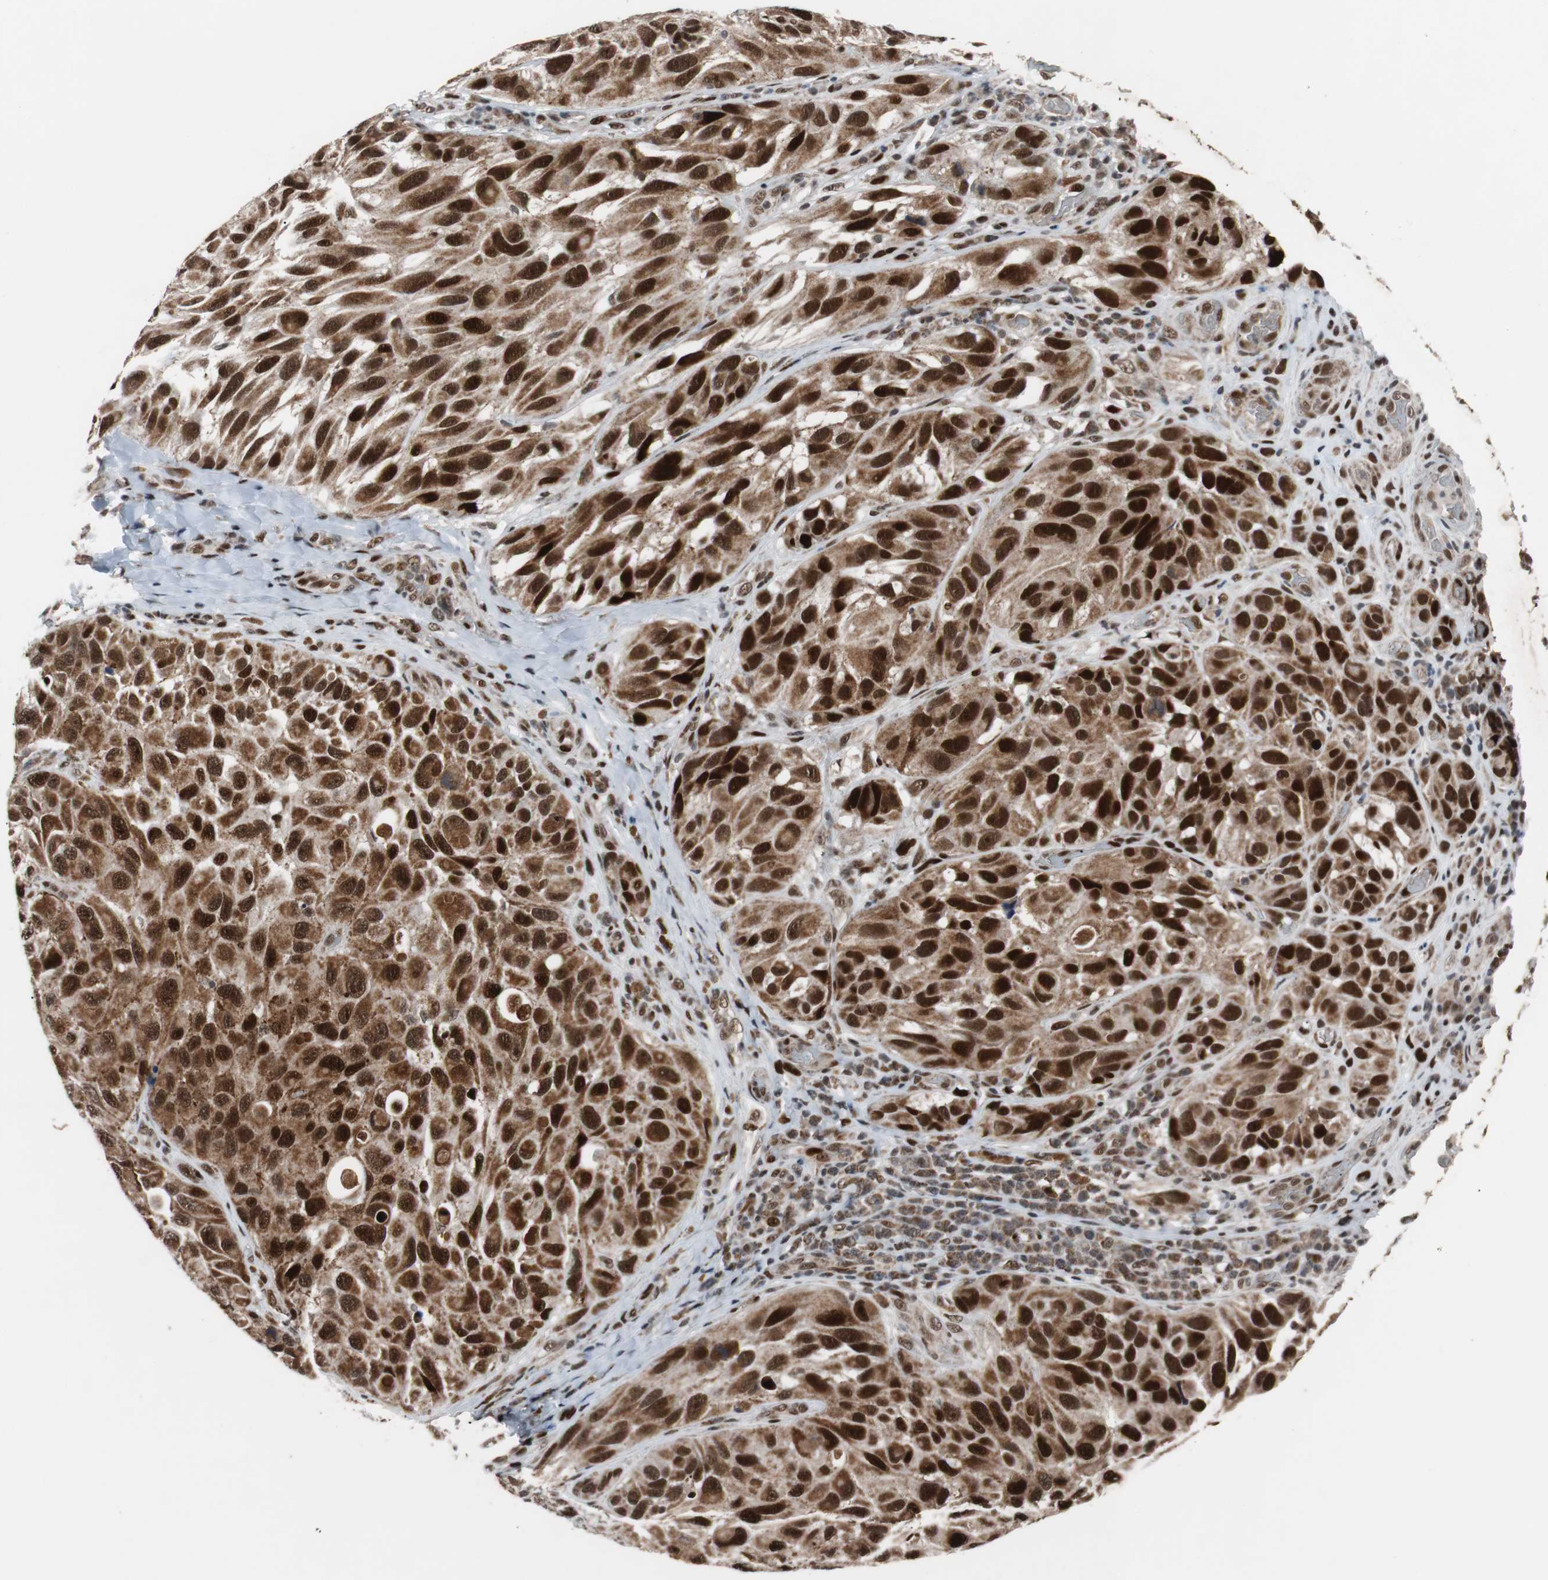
{"staining": {"intensity": "strong", "quantity": ">75%", "location": "nuclear"}, "tissue": "melanoma", "cell_type": "Tumor cells", "image_type": "cancer", "snomed": [{"axis": "morphology", "description": "Malignant melanoma, NOS"}, {"axis": "topography", "description": "Skin"}], "caption": "Melanoma was stained to show a protein in brown. There is high levels of strong nuclear expression in approximately >75% of tumor cells.", "gene": "NBL1", "patient": {"sex": "female", "age": 73}}